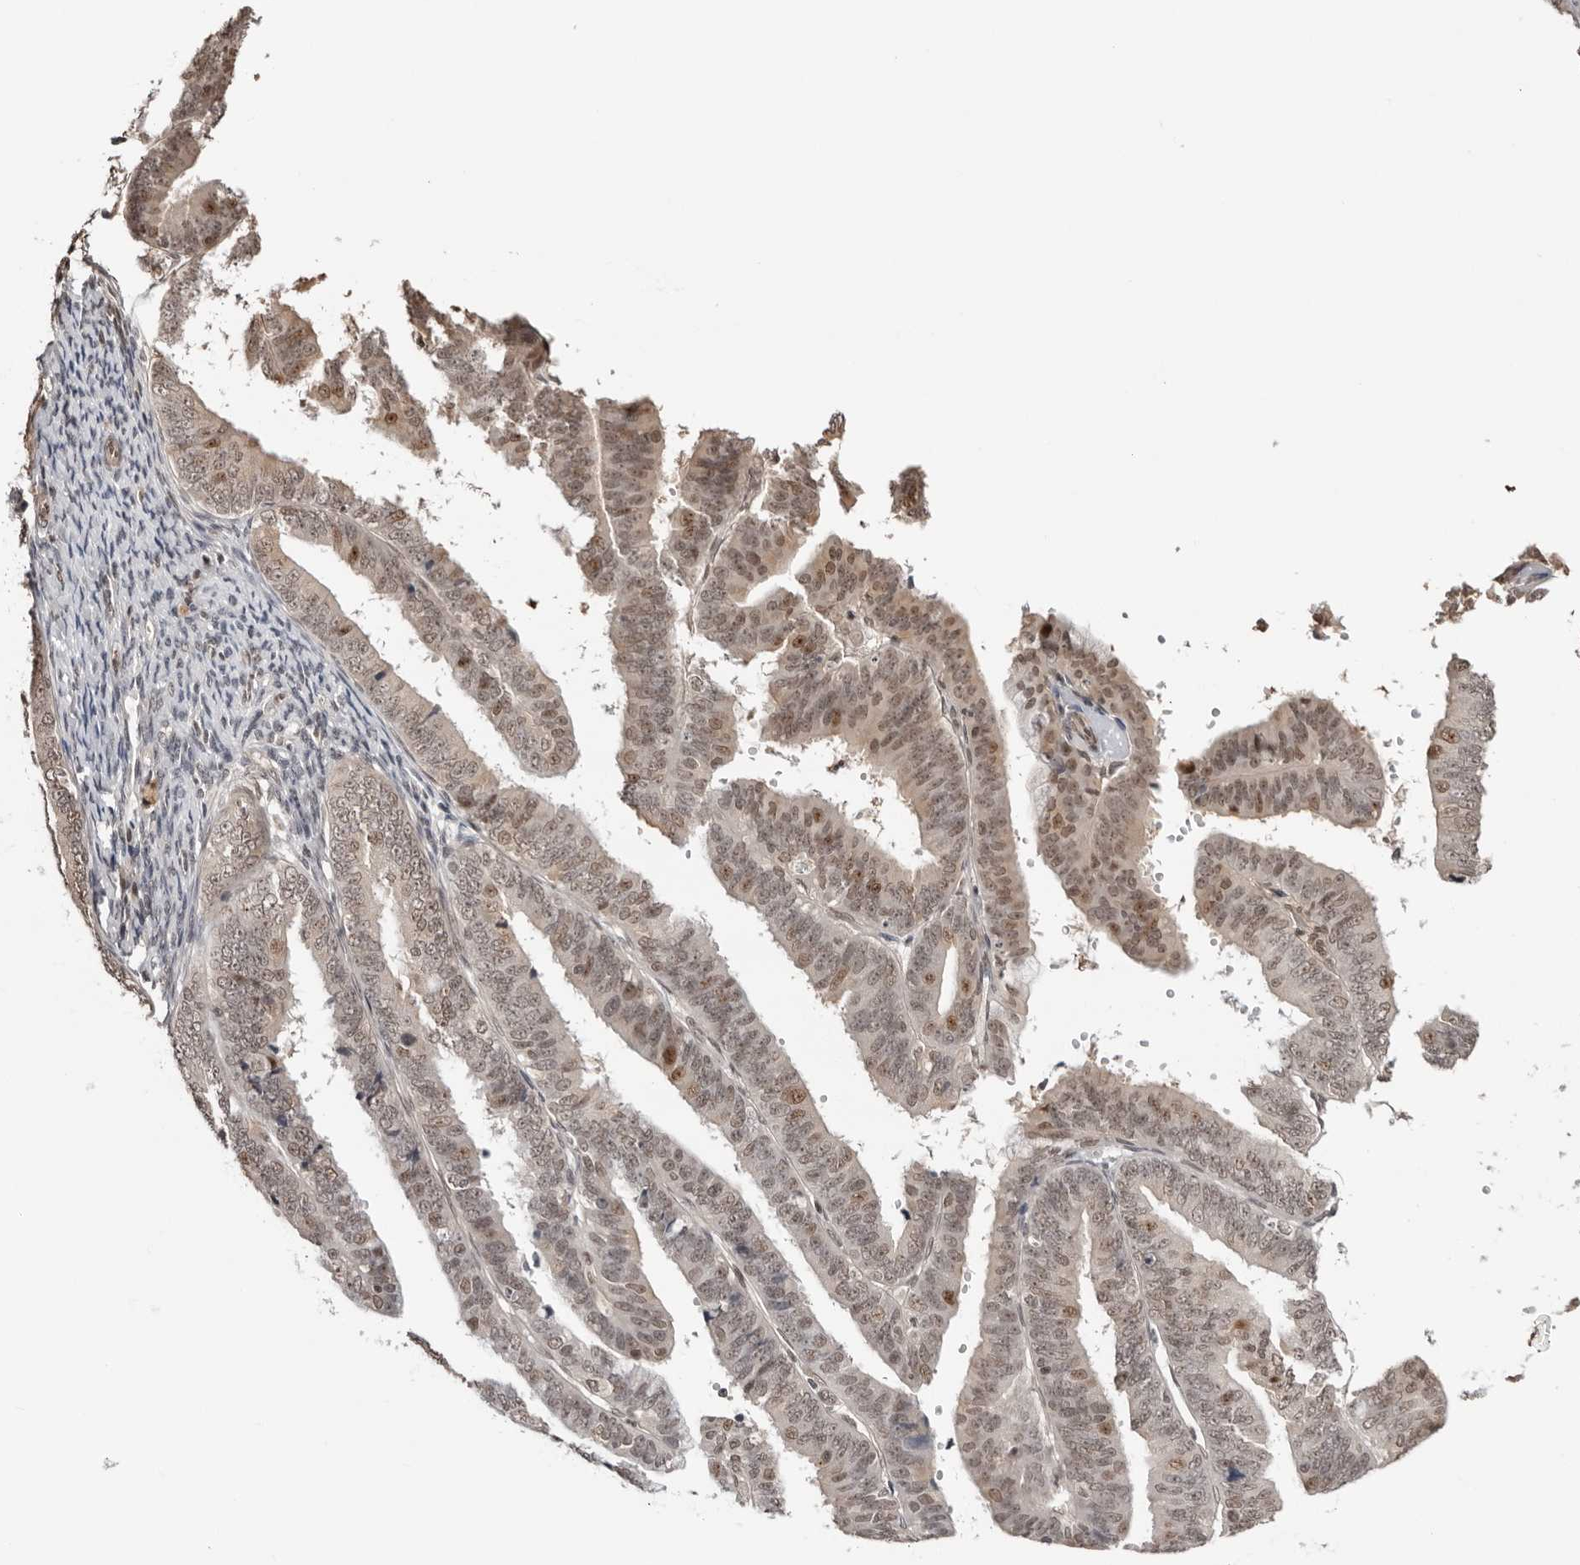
{"staining": {"intensity": "weak", "quantity": ">75%", "location": "nuclear"}, "tissue": "endometrial cancer", "cell_type": "Tumor cells", "image_type": "cancer", "snomed": [{"axis": "morphology", "description": "Adenocarcinoma, NOS"}, {"axis": "topography", "description": "Endometrium"}], "caption": "The photomicrograph displays immunohistochemical staining of adenocarcinoma (endometrial). There is weak nuclear expression is present in about >75% of tumor cells.", "gene": "SDE2", "patient": {"sex": "female", "age": 63}}